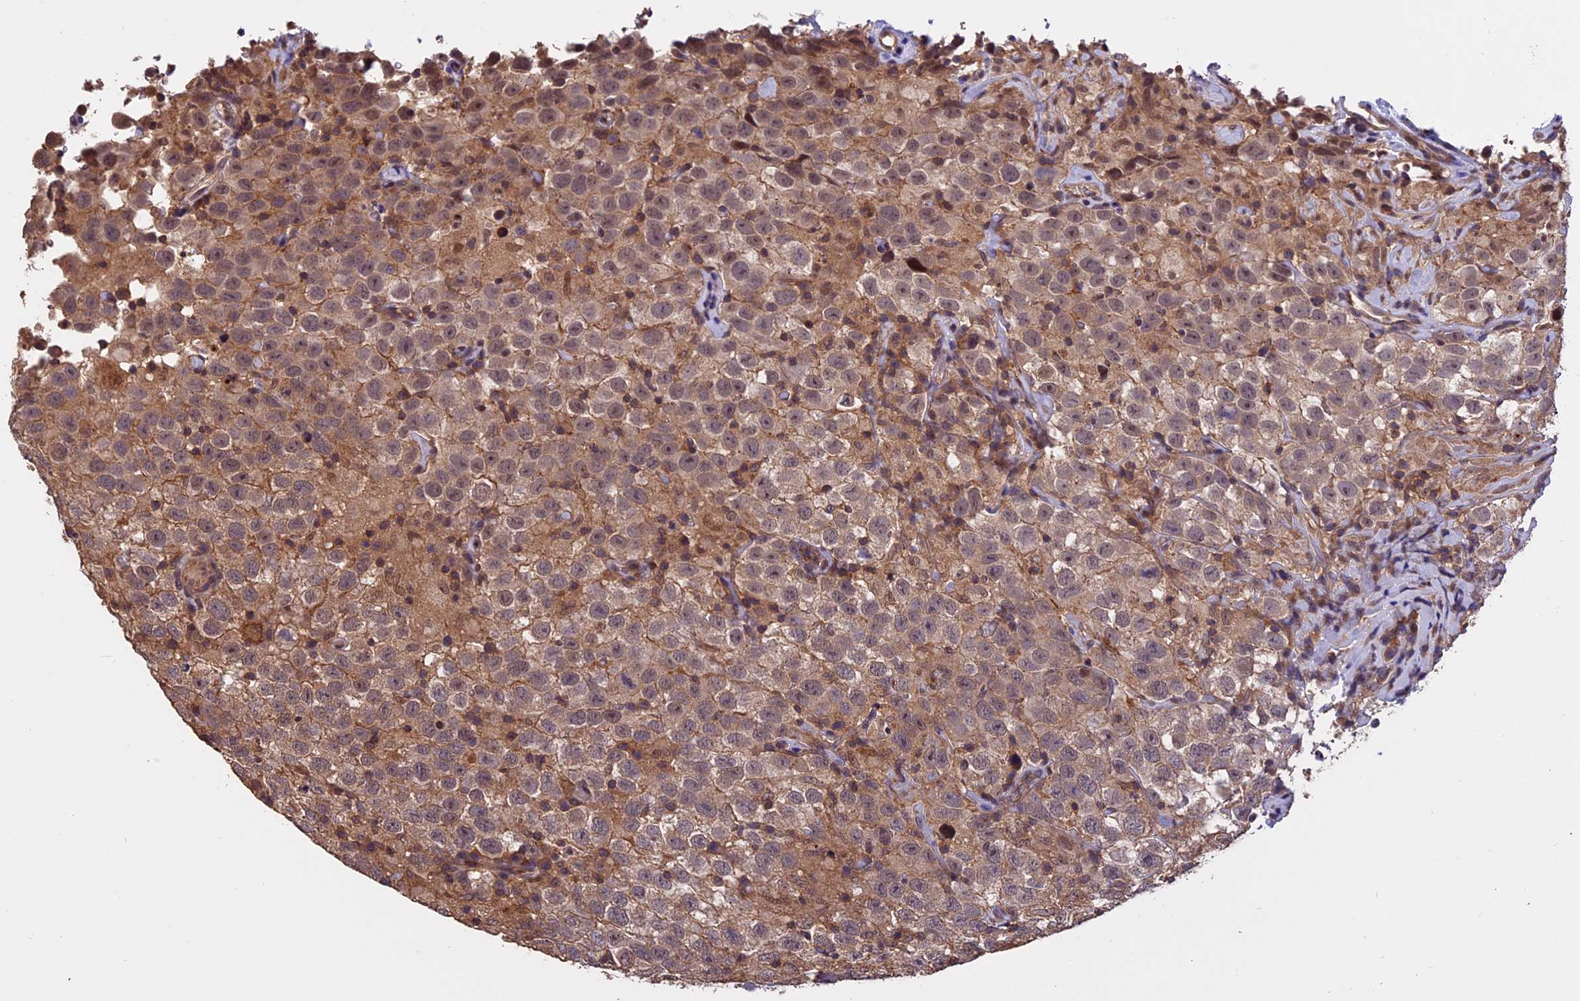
{"staining": {"intensity": "weak", "quantity": ">75%", "location": "cytoplasmic/membranous"}, "tissue": "testis cancer", "cell_type": "Tumor cells", "image_type": "cancer", "snomed": [{"axis": "morphology", "description": "Seminoma, NOS"}, {"axis": "topography", "description": "Testis"}], "caption": "Immunohistochemistry (IHC) of human seminoma (testis) demonstrates low levels of weak cytoplasmic/membranous positivity in approximately >75% of tumor cells.", "gene": "PKD2L2", "patient": {"sex": "male", "age": 41}}